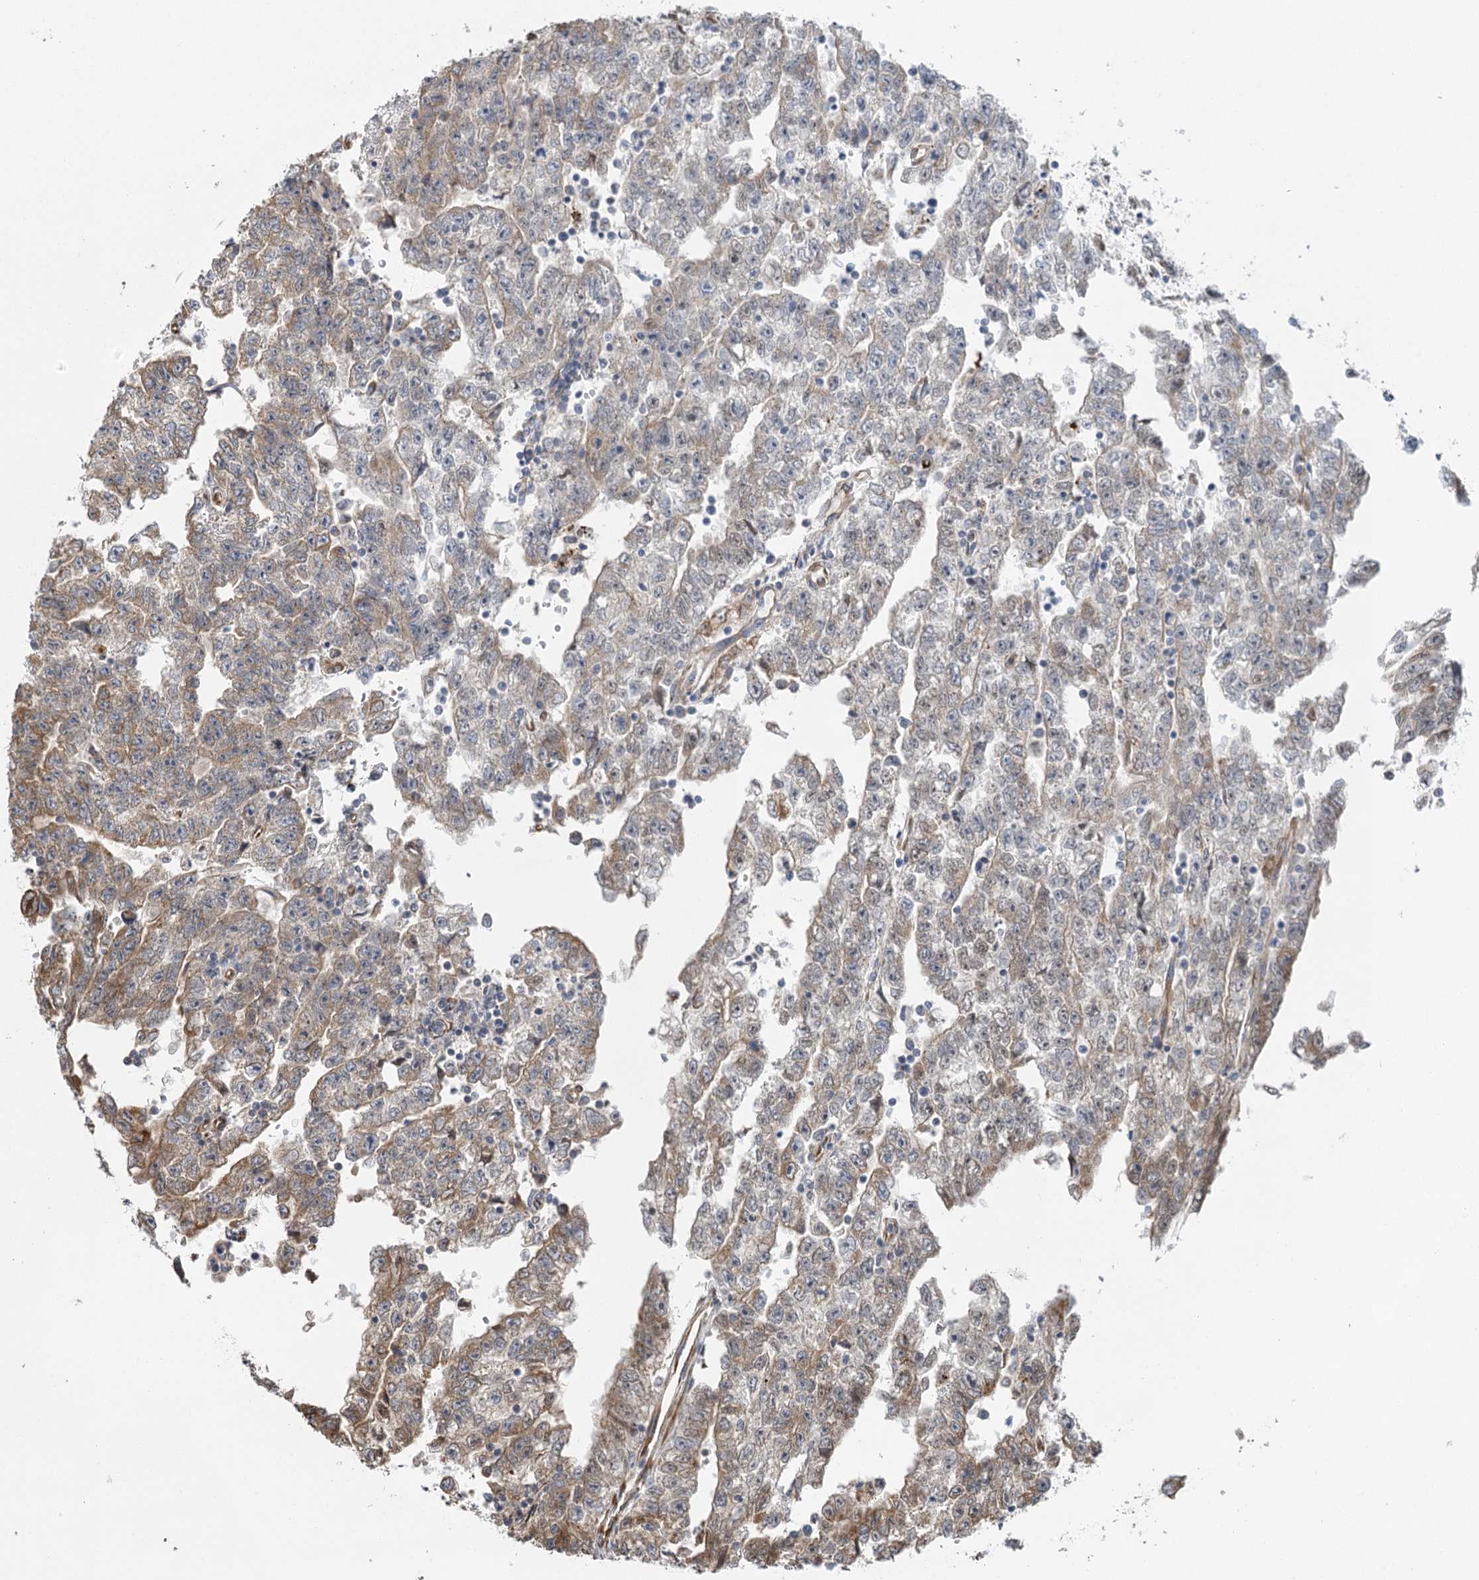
{"staining": {"intensity": "moderate", "quantity": "<25%", "location": "cytoplasmic/membranous"}, "tissue": "testis cancer", "cell_type": "Tumor cells", "image_type": "cancer", "snomed": [{"axis": "morphology", "description": "Carcinoma, Embryonal, NOS"}, {"axis": "topography", "description": "Testis"}], "caption": "Protein expression analysis of embryonal carcinoma (testis) demonstrates moderate cytoplasmic/membranous expression in approximately <25% of tumor cells.", "gene": "IL11RA", "patient": {"sex": "male", "age": 25}}